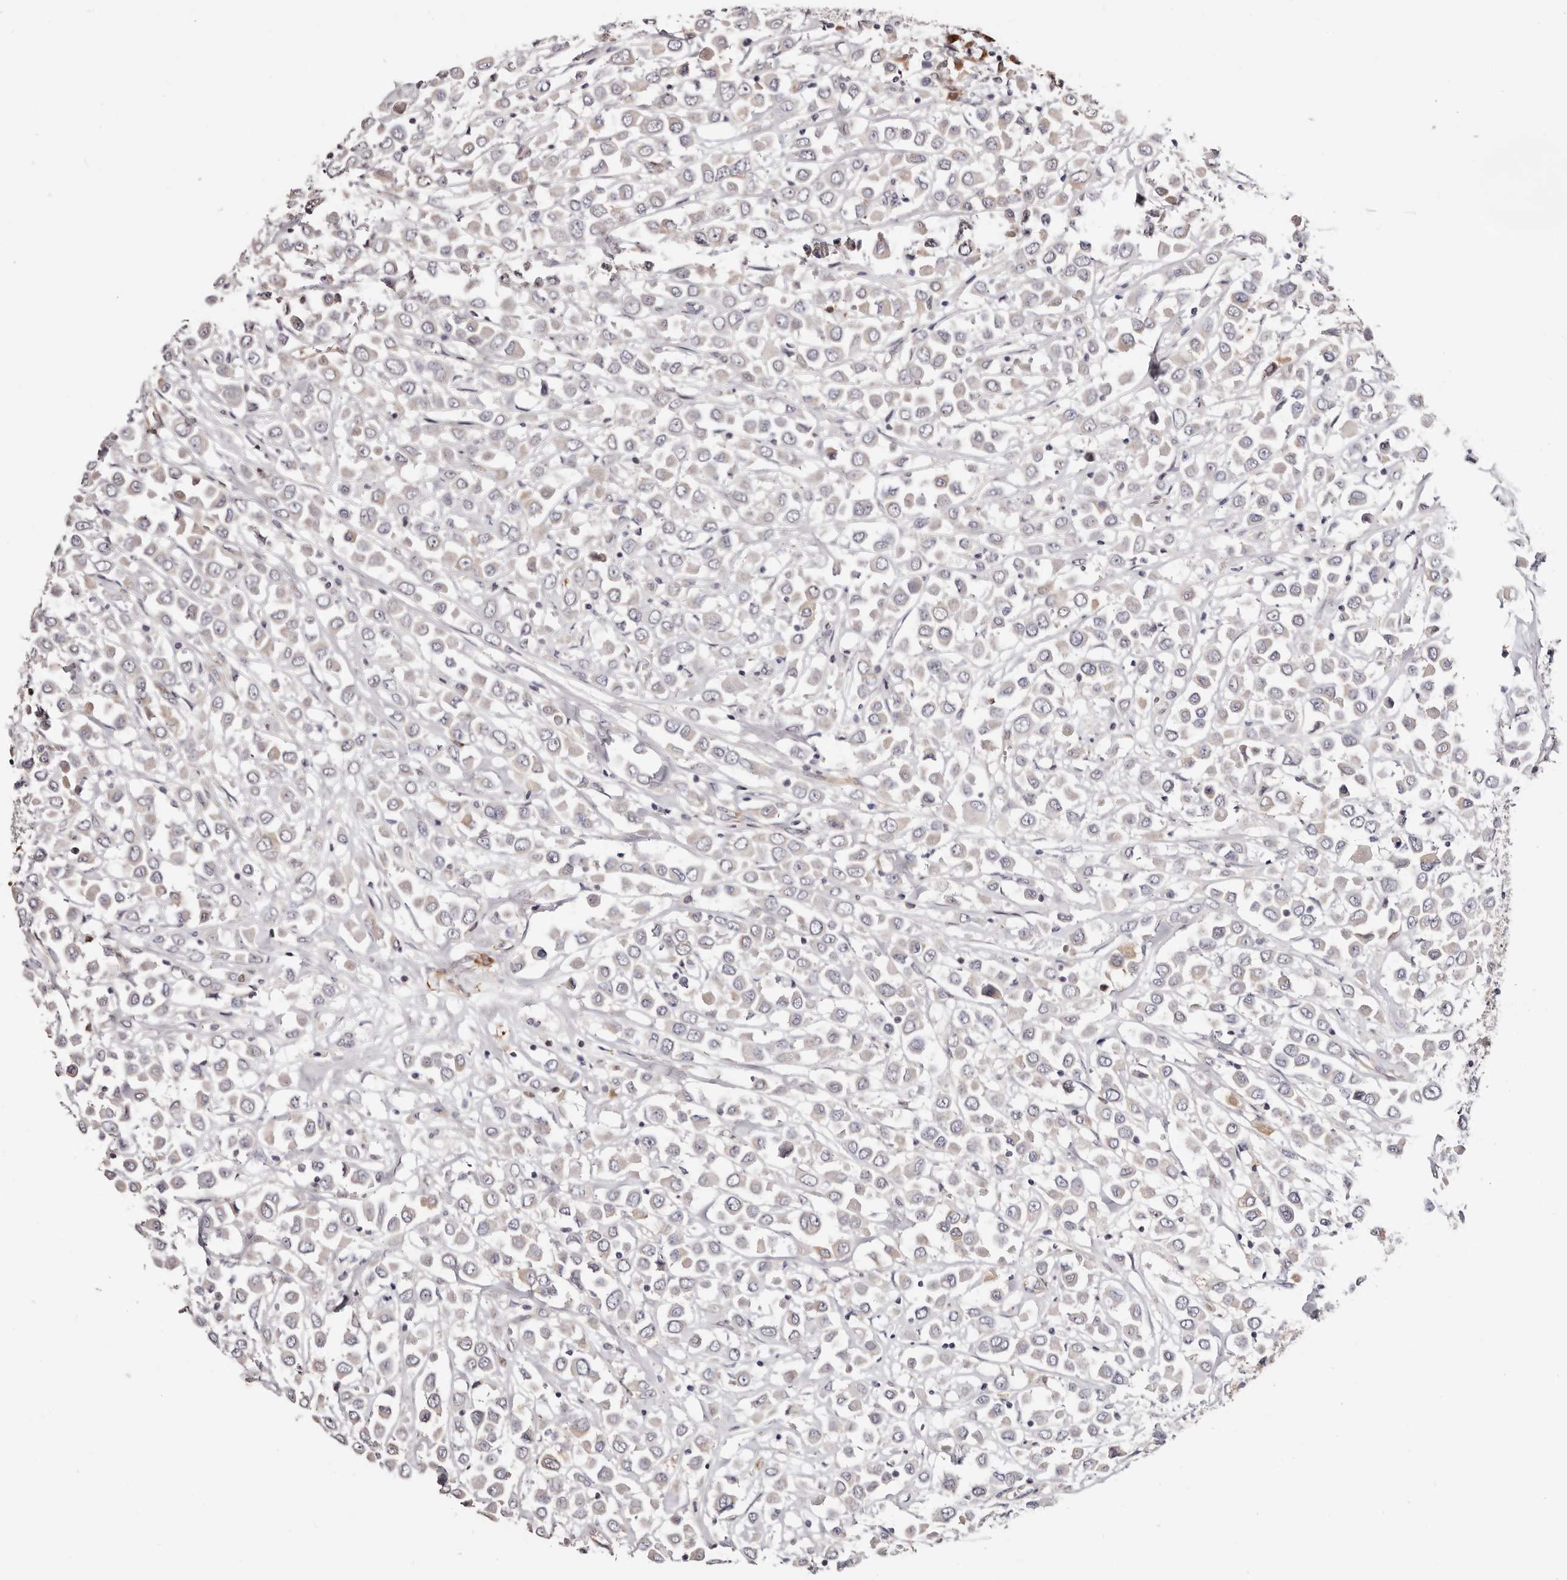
{"staining": {"intensity": "negative", "quantity": "none", "location": "none"}, "tissue": "breast cancer", "cell_type": "Tumor cells", "image_type": "cancer", "snomed": [{"axis": "morphology", "description": "Duct carcinoma"}, {"axis": "topography", "description": "Breast"}], "caption": "High power microscopy histopathology image of an immunohistochemistry (IHC) photomicrograph of breast cancer (infiltrating ductal carcinoma), revealing no significant positivity in tumor cells. (DAB immunohistochemistry (IHC) visualized using brightfield microscopy, high magnification).", "gene": "GFOD1", "patient": {"sex": "female", "age": 61}}